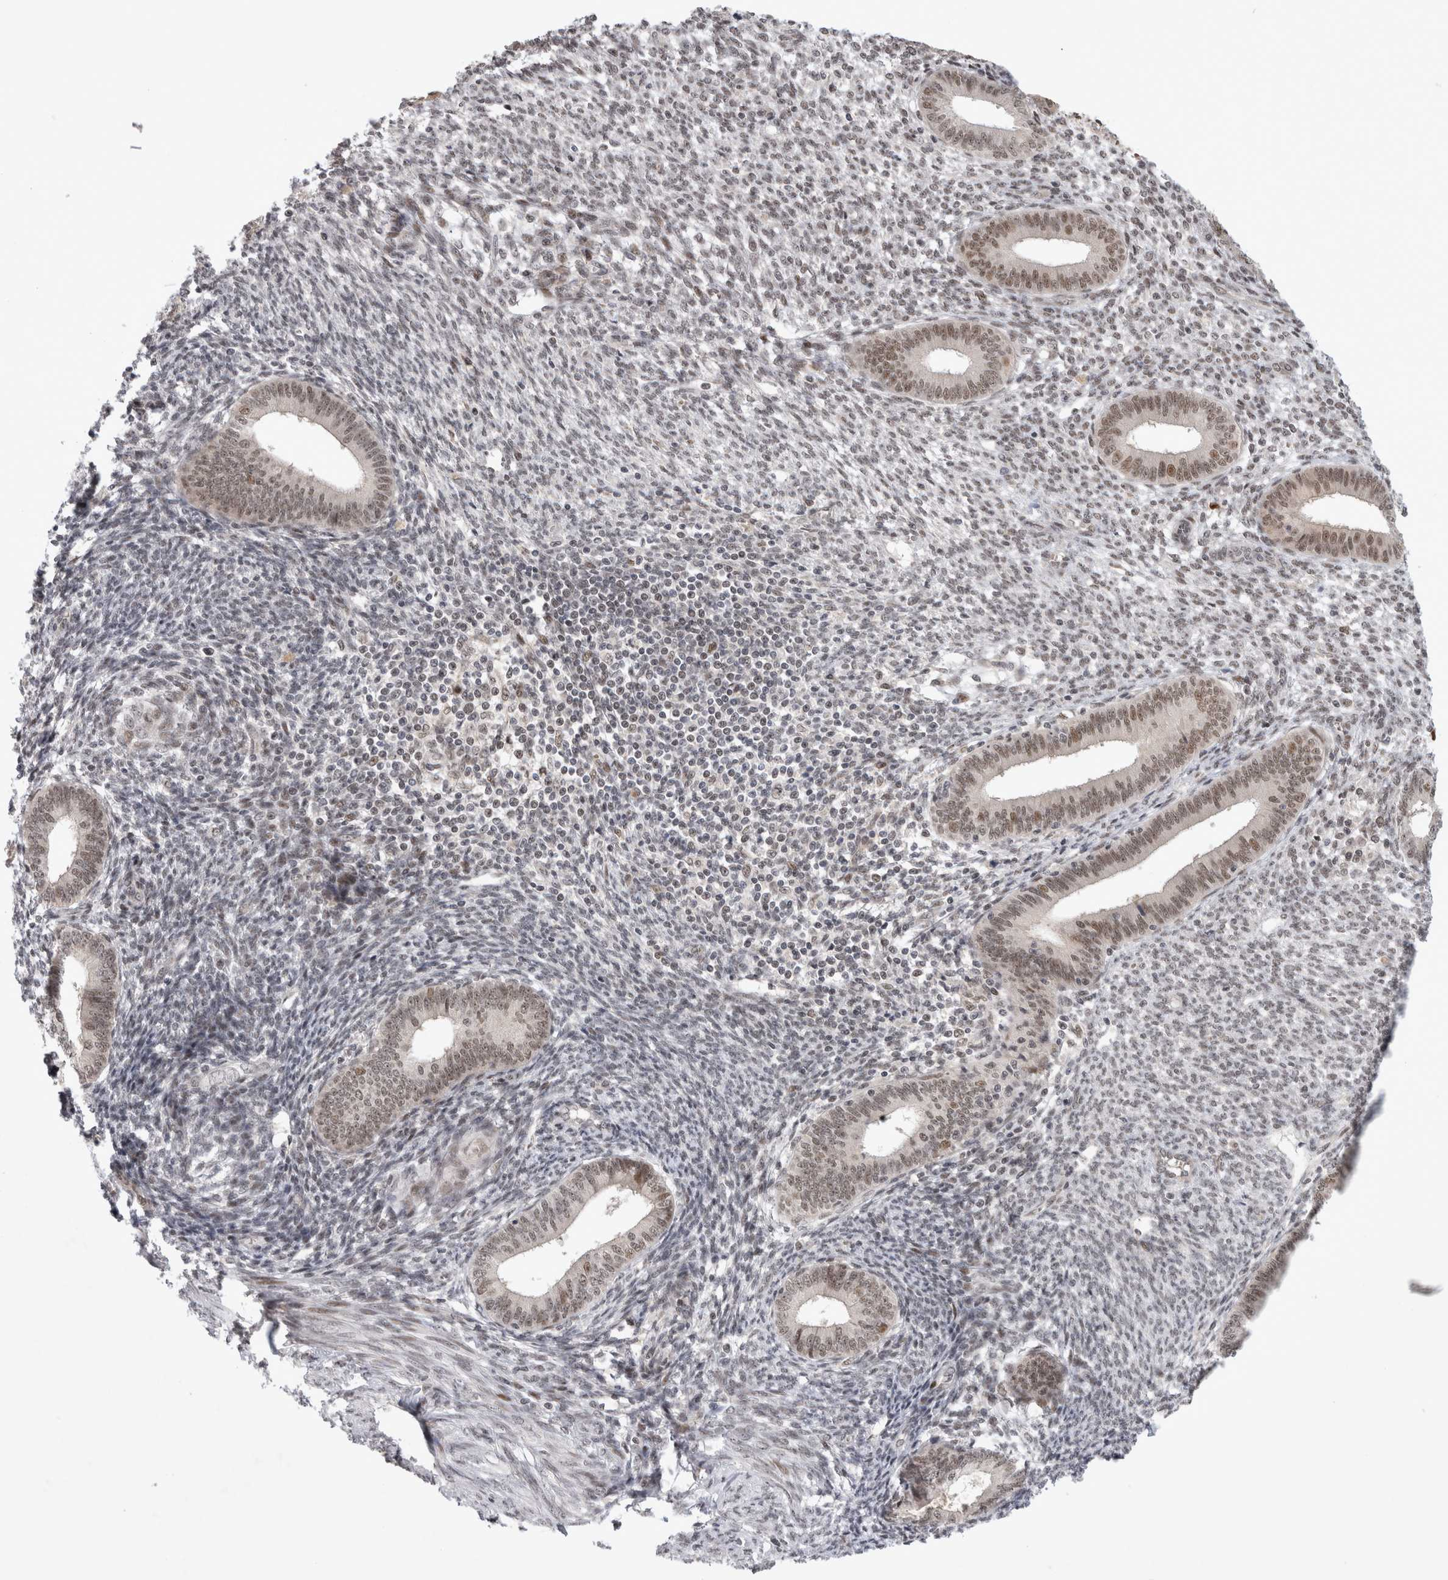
{"staining": {"intensity": "weak", "quantity": "25%-75%", "location": "nuclear"}, "tissue": "endometrium", "cell_type": "Cells in endometrial stroma", "image_type": "normal", "snomed": [{"axis": "morphology", "description": "Normal tissue, NOS"}, {"axis": "topography", "description": "Endometrium"}], "caption": "Cells in endometrial stroma show low levels of weak nuclear positivity in about 25%-75% of cells in normal endometrium. (DAB IHC, brown staining for protein, blue staining for nuclei).", "gene": "HESX1", "patient": {"sex": "female", "age": 46}}